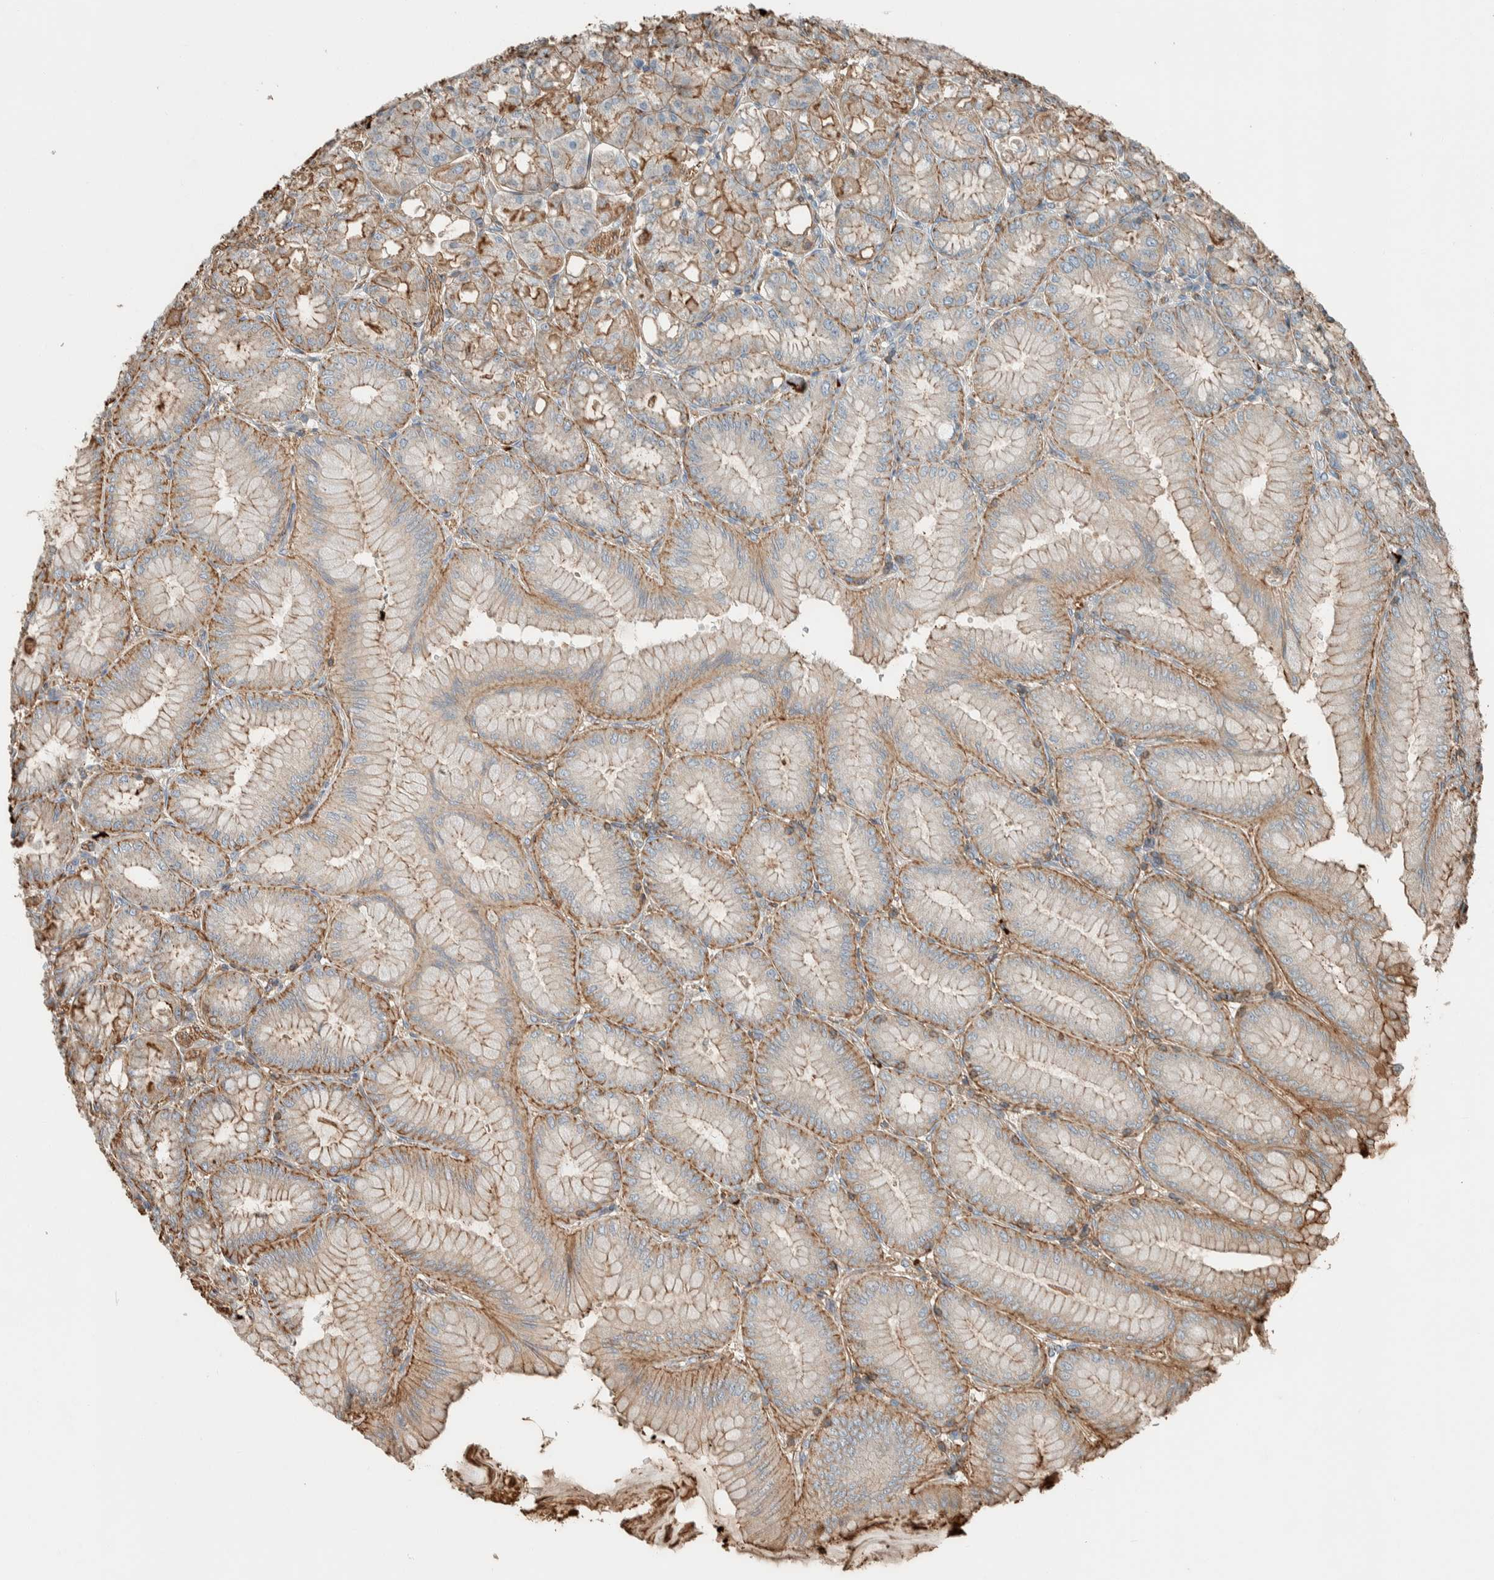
{"staining": {"intensity": "moderate", "quantity": "25%-75%", "location": "cytoplasmic/membranous"}, "tissue": "stomach", "cell_type": "Glandular cells", "image_type": "normal", "snomed": [{"axis": "morphology", "description": "Normal tissue, NOS"}, {"axis": "topography", "description": "Stomach, lower"}], "caption": "Glandular cells display medium levels of moderate cytoplasmic/membranous expression in about 25%-75% of cells in unremarkable human stomach. The protein is shown in brown color, while the nuclei are stained blue.", "gene": "CTBP2", "patient": {"sex": "male", "age": 71}}